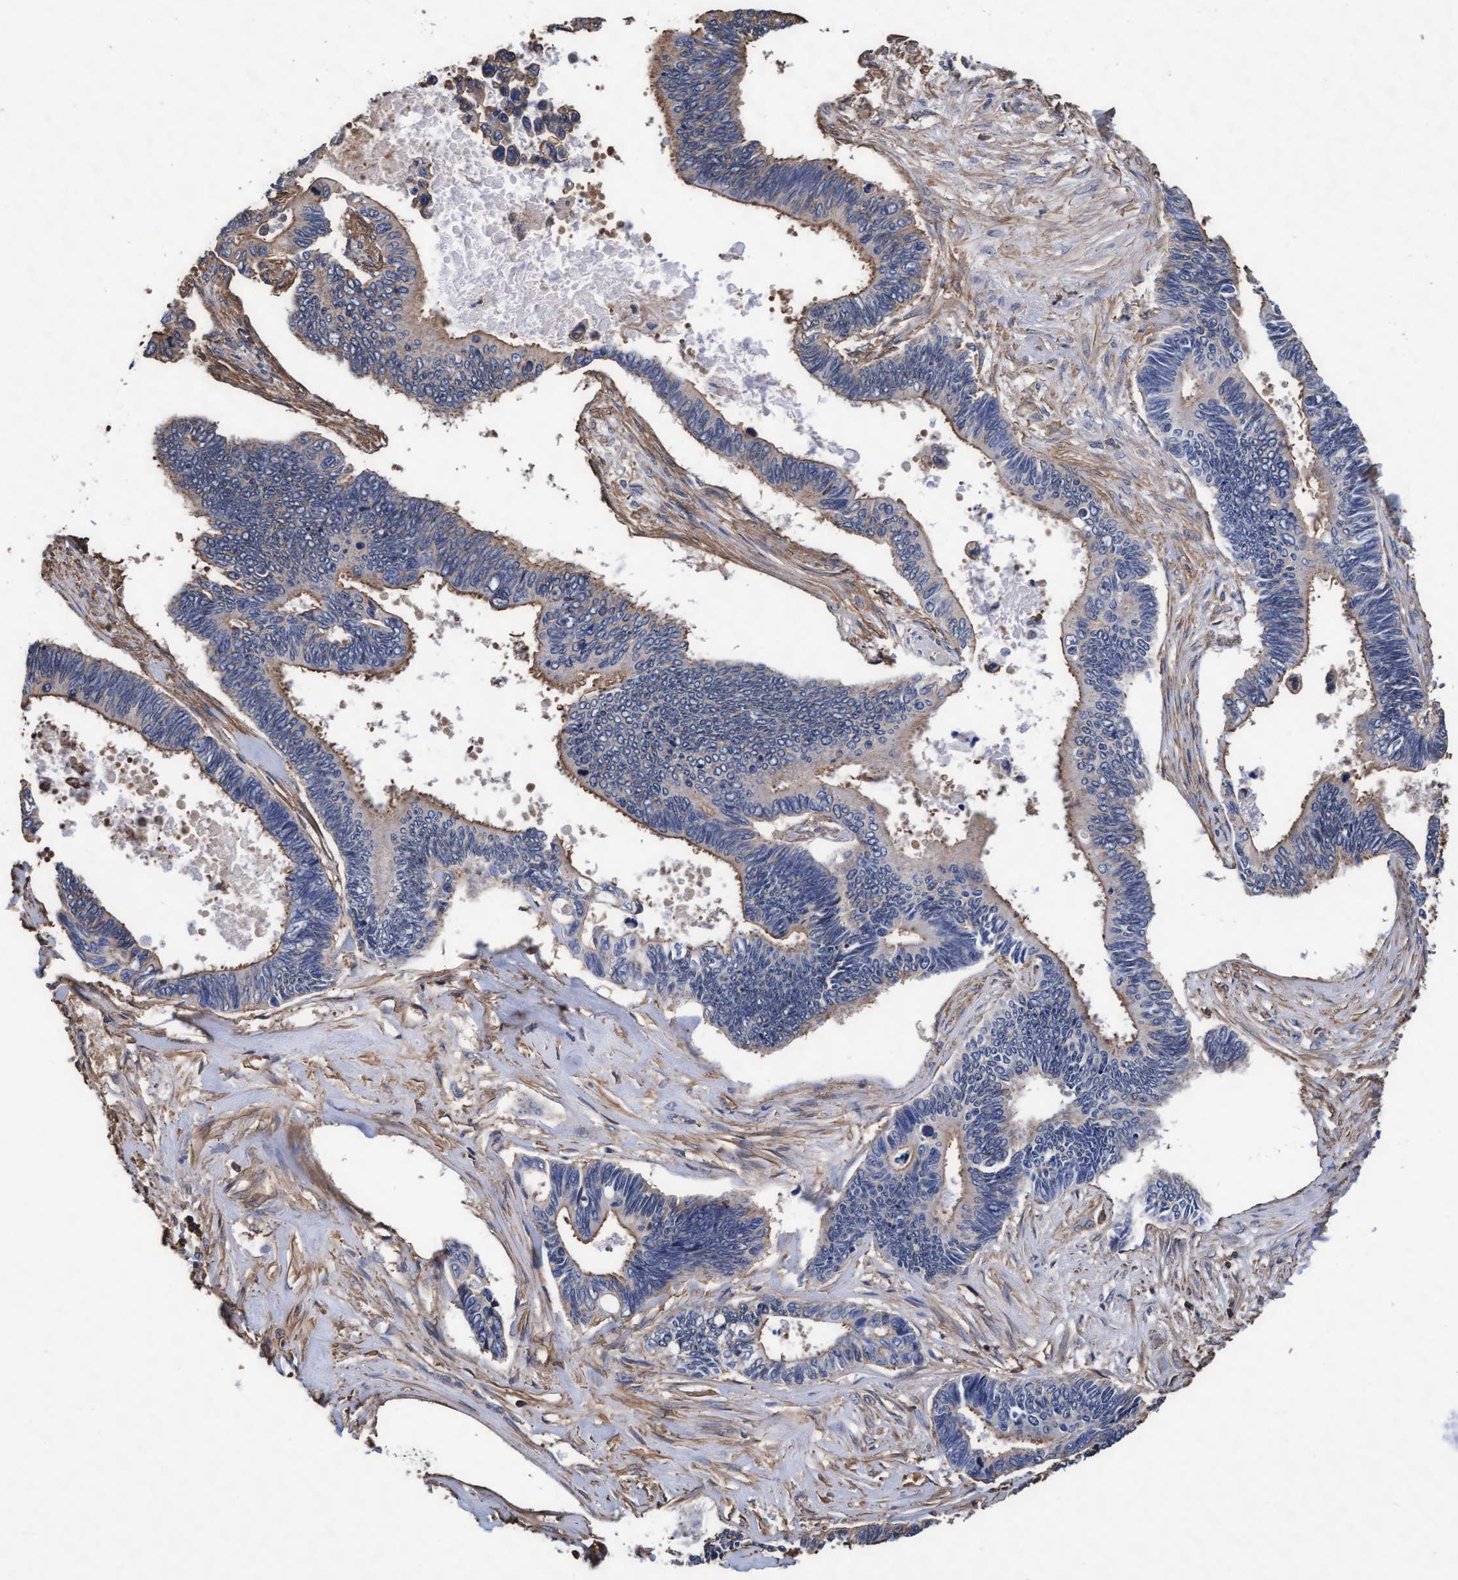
{"staining": {"intensity": "moderate", "quantity": "25%-75%", "location": "cytoplasmic/membranous"}, "tissue": "pancreatic cancer", "cell_type": "Tumor cells", "image_type": "cancer", "snomed": [{"axis": "morphology", "description": "Adenocarcinoma, NOS"}, {"axis": "topography", "description": "Pancreas"}], "caption": "A high-resolution micrograph shows IHC staining of pancreatic cancer (adenocarcinoma), which reveals moderate cytoplasmic/membranous expression in approximately 25%-75% of tumor cells.", "gene": "GRHPR", "patient": {"sex": "female", "age": 70}}